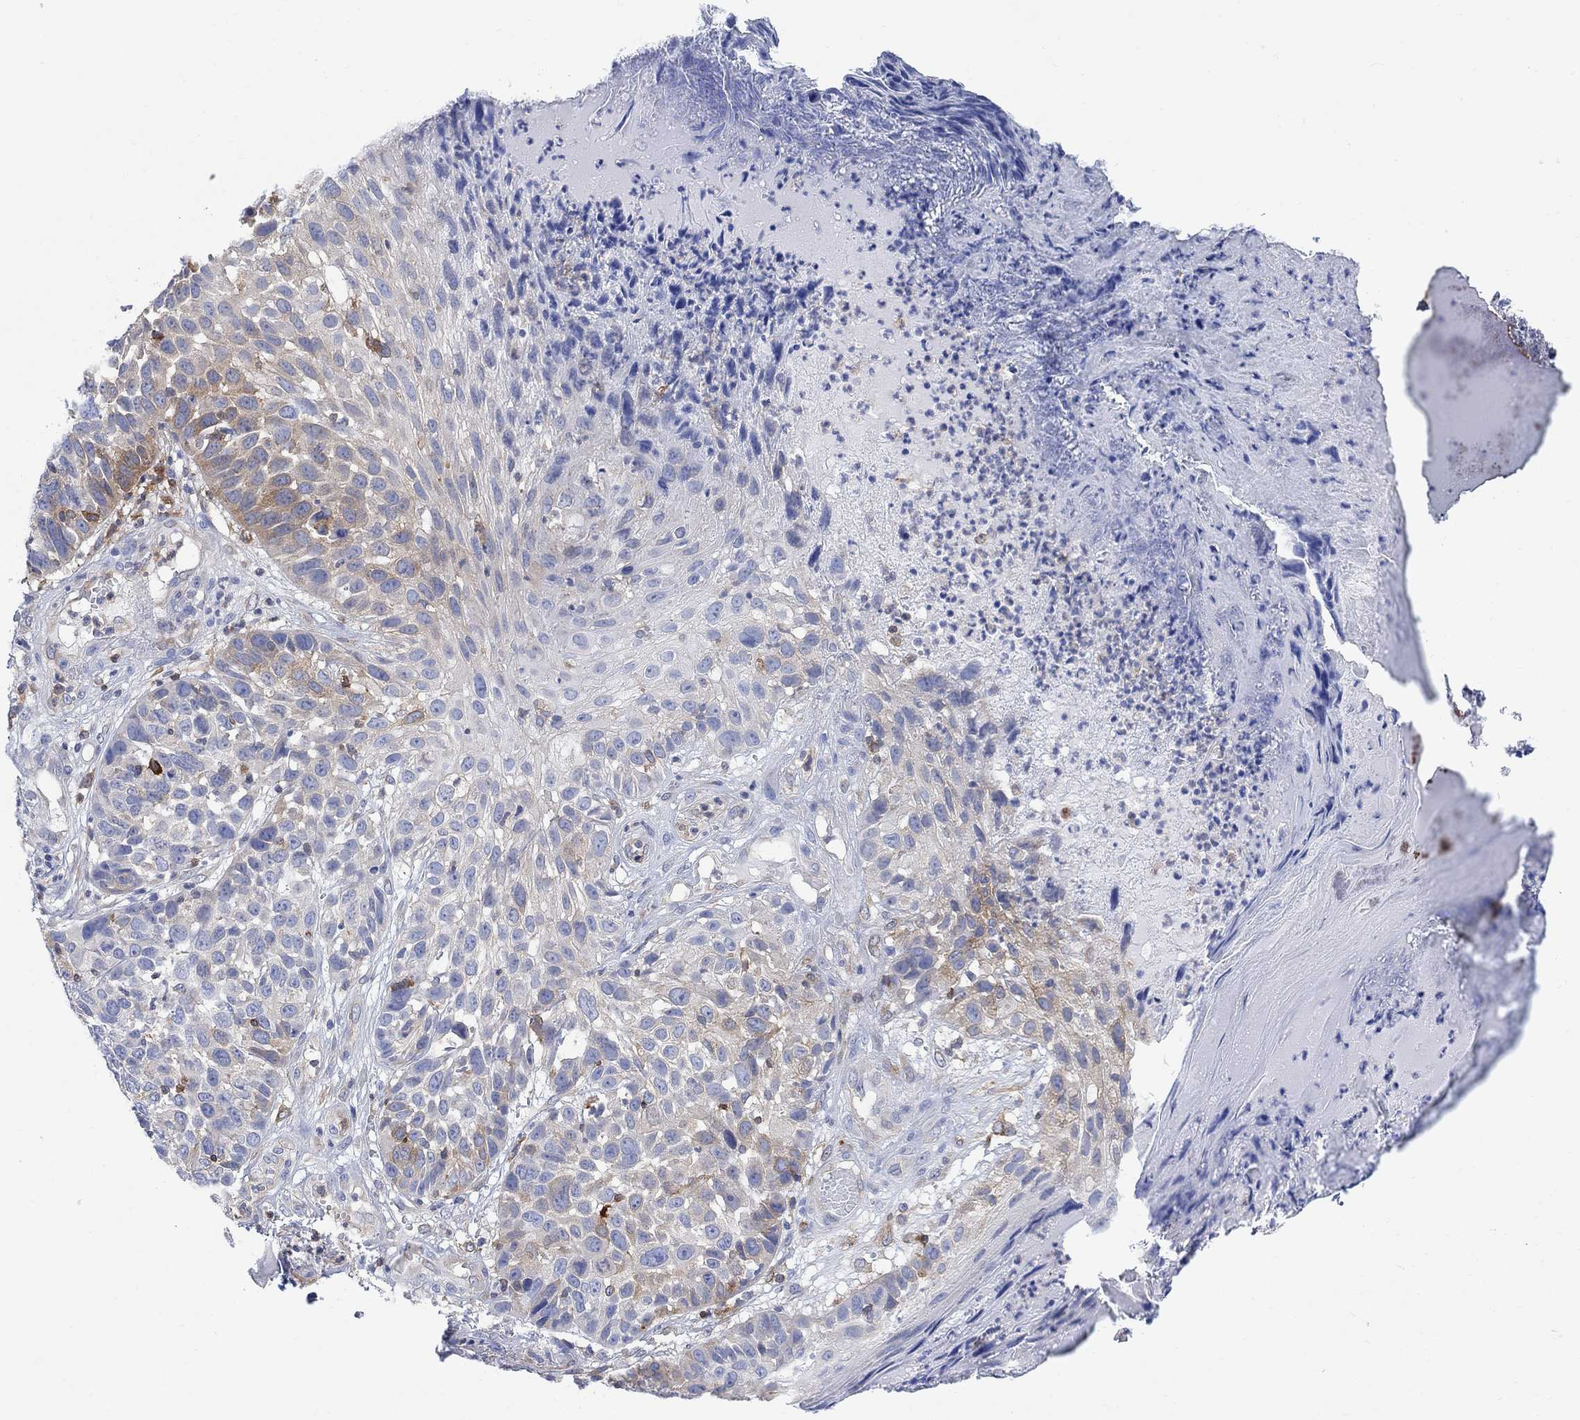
{"staining": {"intensity": "moderate", "quantity": "<25%", "location": "cytoplasmic/membranous"}, "tissue": "skin cancer", "cell_type": "Tumor cells", "image_type": "cancer", "snomed": [{"axis": "morphology", "description": "Squamous cell carcinoma, NOS"}, {"axis": "topography", "description": "Skin"}], "caption": "Brown immunohistochemical staining in human skin cancer (squamous cell carcinoma) shows moderate cytoplasmic/membranous positivity in about <25% of tumor cells. (Stains: DAB in brown, nuclei in blue, Microscopy: brightfield microscopy at high magnification).", "gene": "GBP5", "patient": {"sex": "male", "age": 92}}